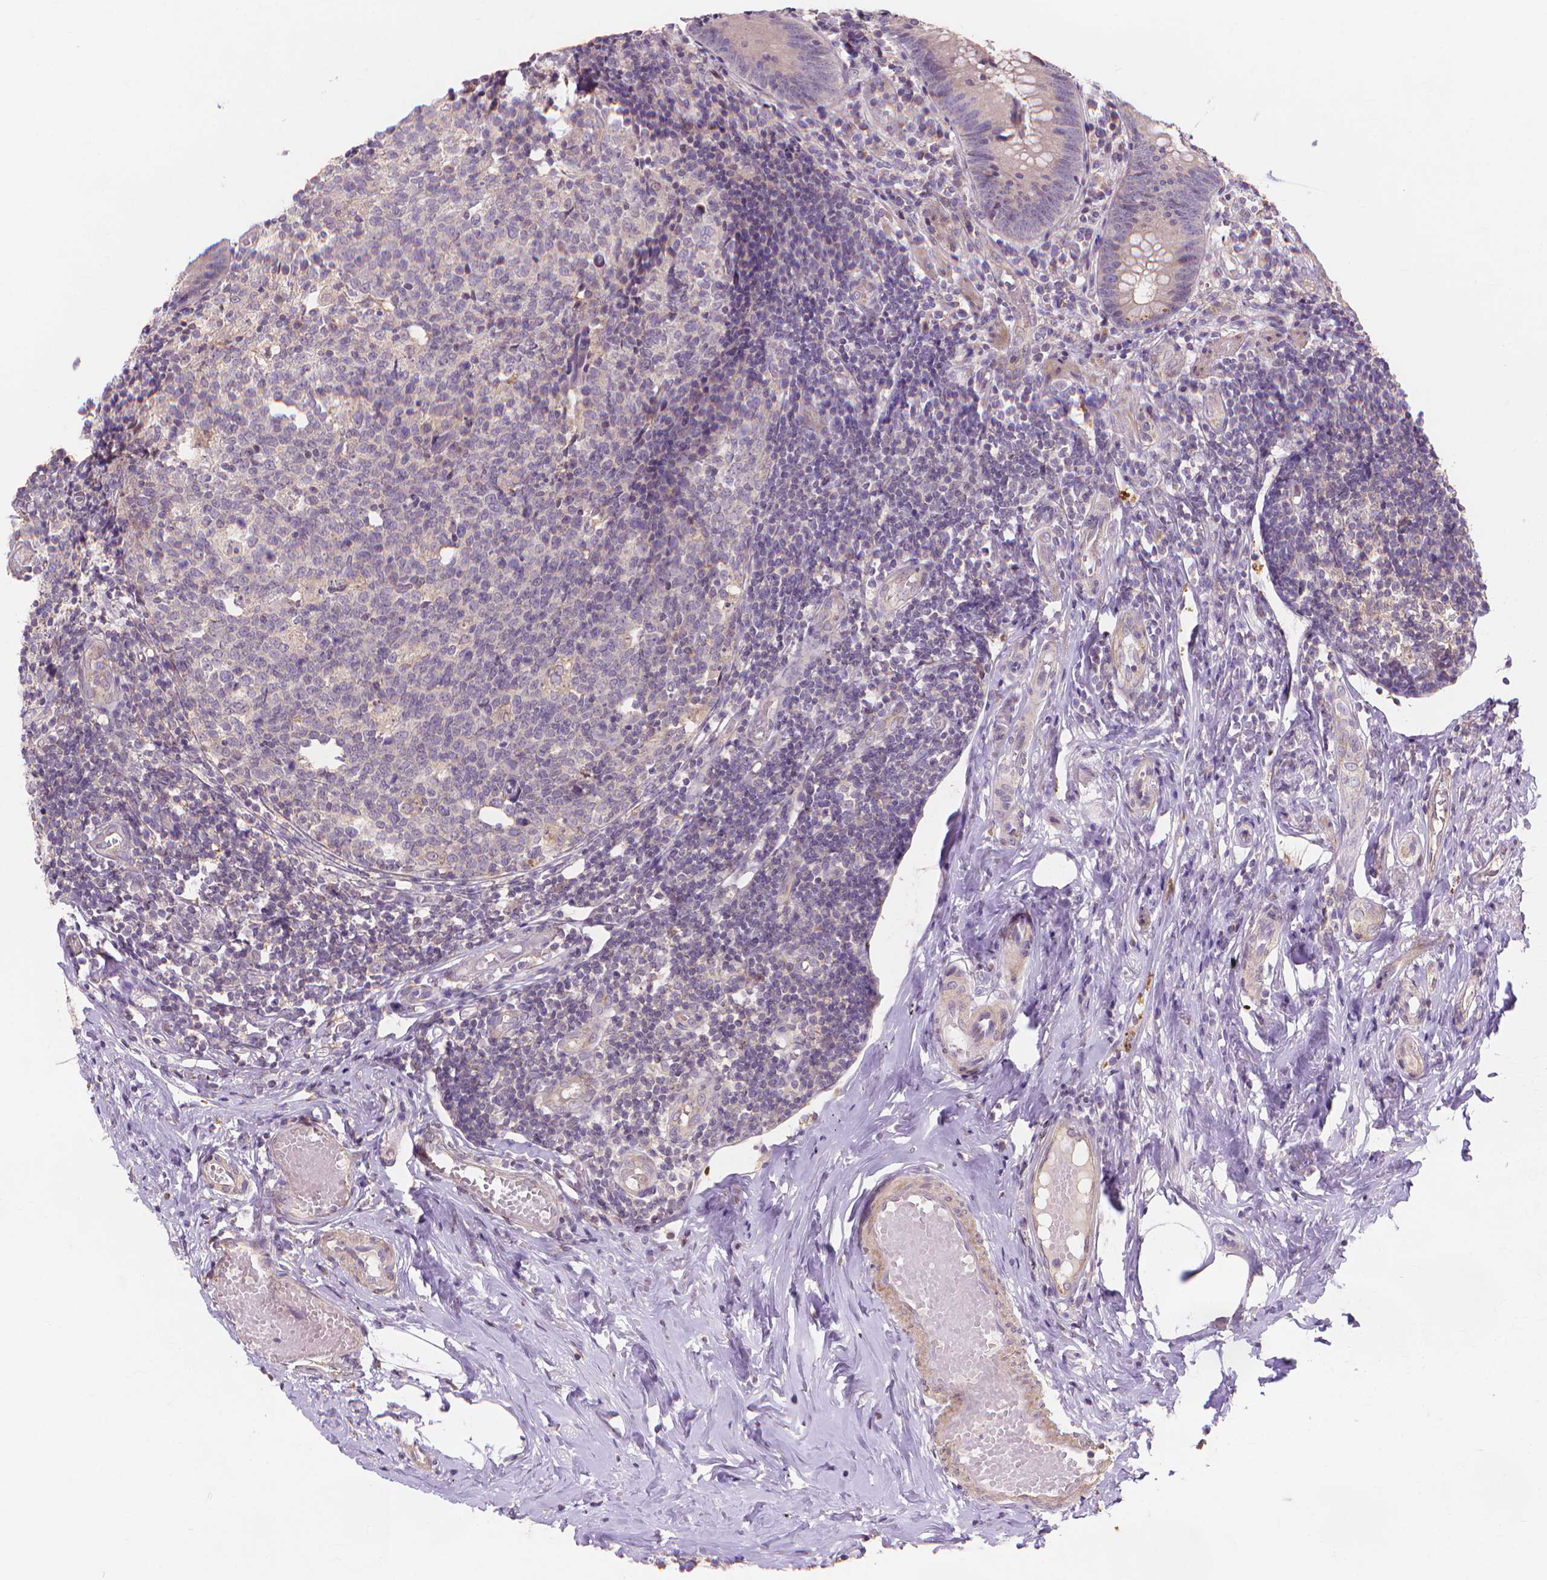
{"staining": {"intensity": "negative", "quantity": "none", "location": "none"}, "tissue": "appendix", "cell_type": "Glandular cells", "image_type": "normal", "snomed": [{"axis": "morphology", "description": "Normal tissue, NOS"}, {"axis": "topography", "description": "Appendix"}], "caption": "DAB immunohistochemical staining of normal appendix demonstrates no significant expression in glandular cells.", "gene": "PRDM13", "patient": {"sex": "female", "age": 32}}